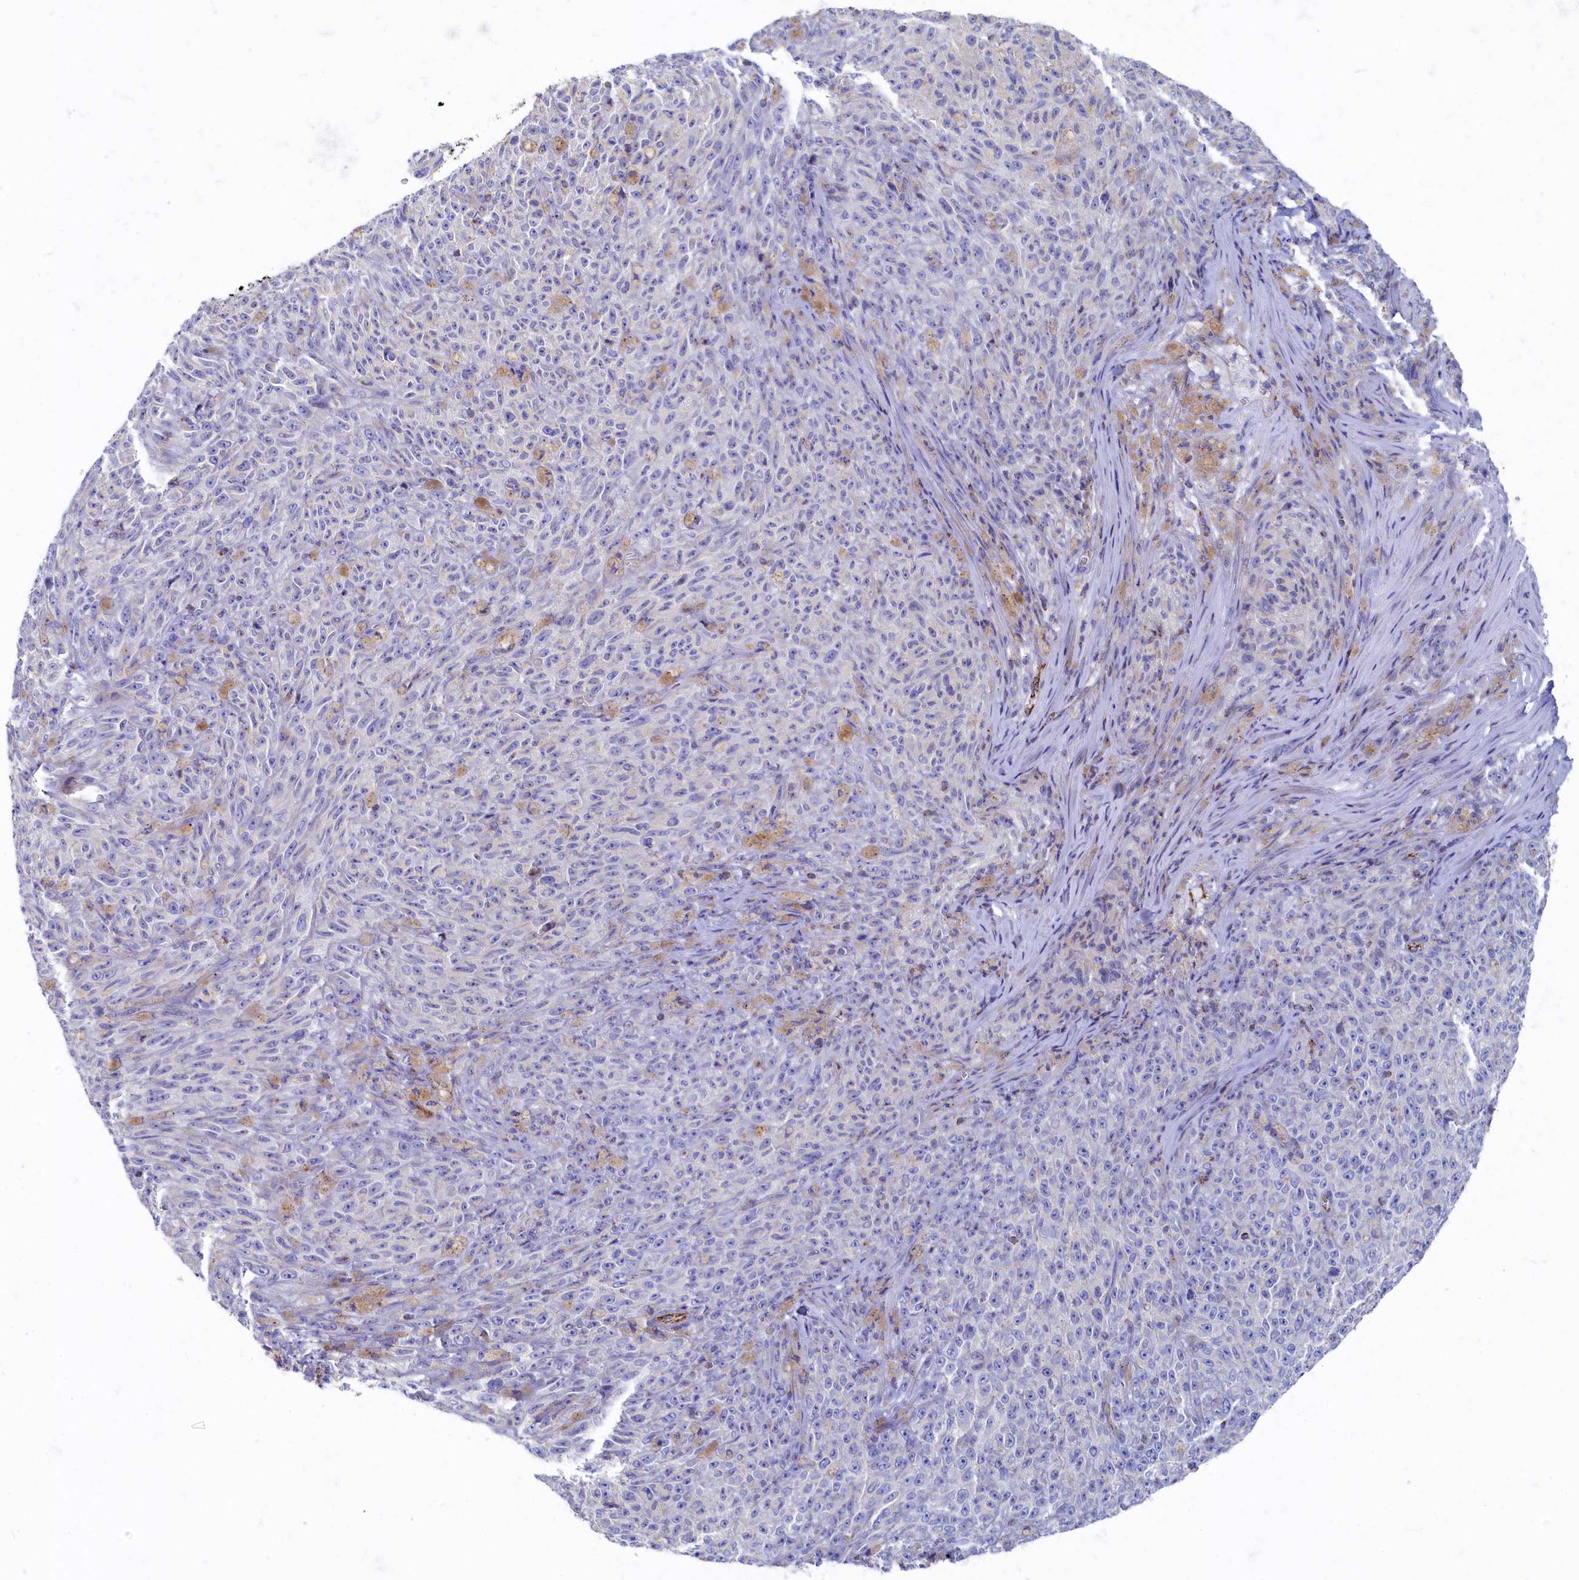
{"staining": {"intensity": "negative", "quantity": "none", "location": "none"}, "tissue": "melanoma", "cell_type": "Tumor cells", "image_type": "cancer", "snomed": [{"axis": "morphology", "description": "Malignant melanoma, NOS"}, {"axis": "topography", "description": "Skin"}], "caption": "This is an immunohistochemistry histopathology image of human melanoma. There is no staining in tumor cells.", "gene": "OCIAD2", "patient": {"sex": "female", "age": 82}}